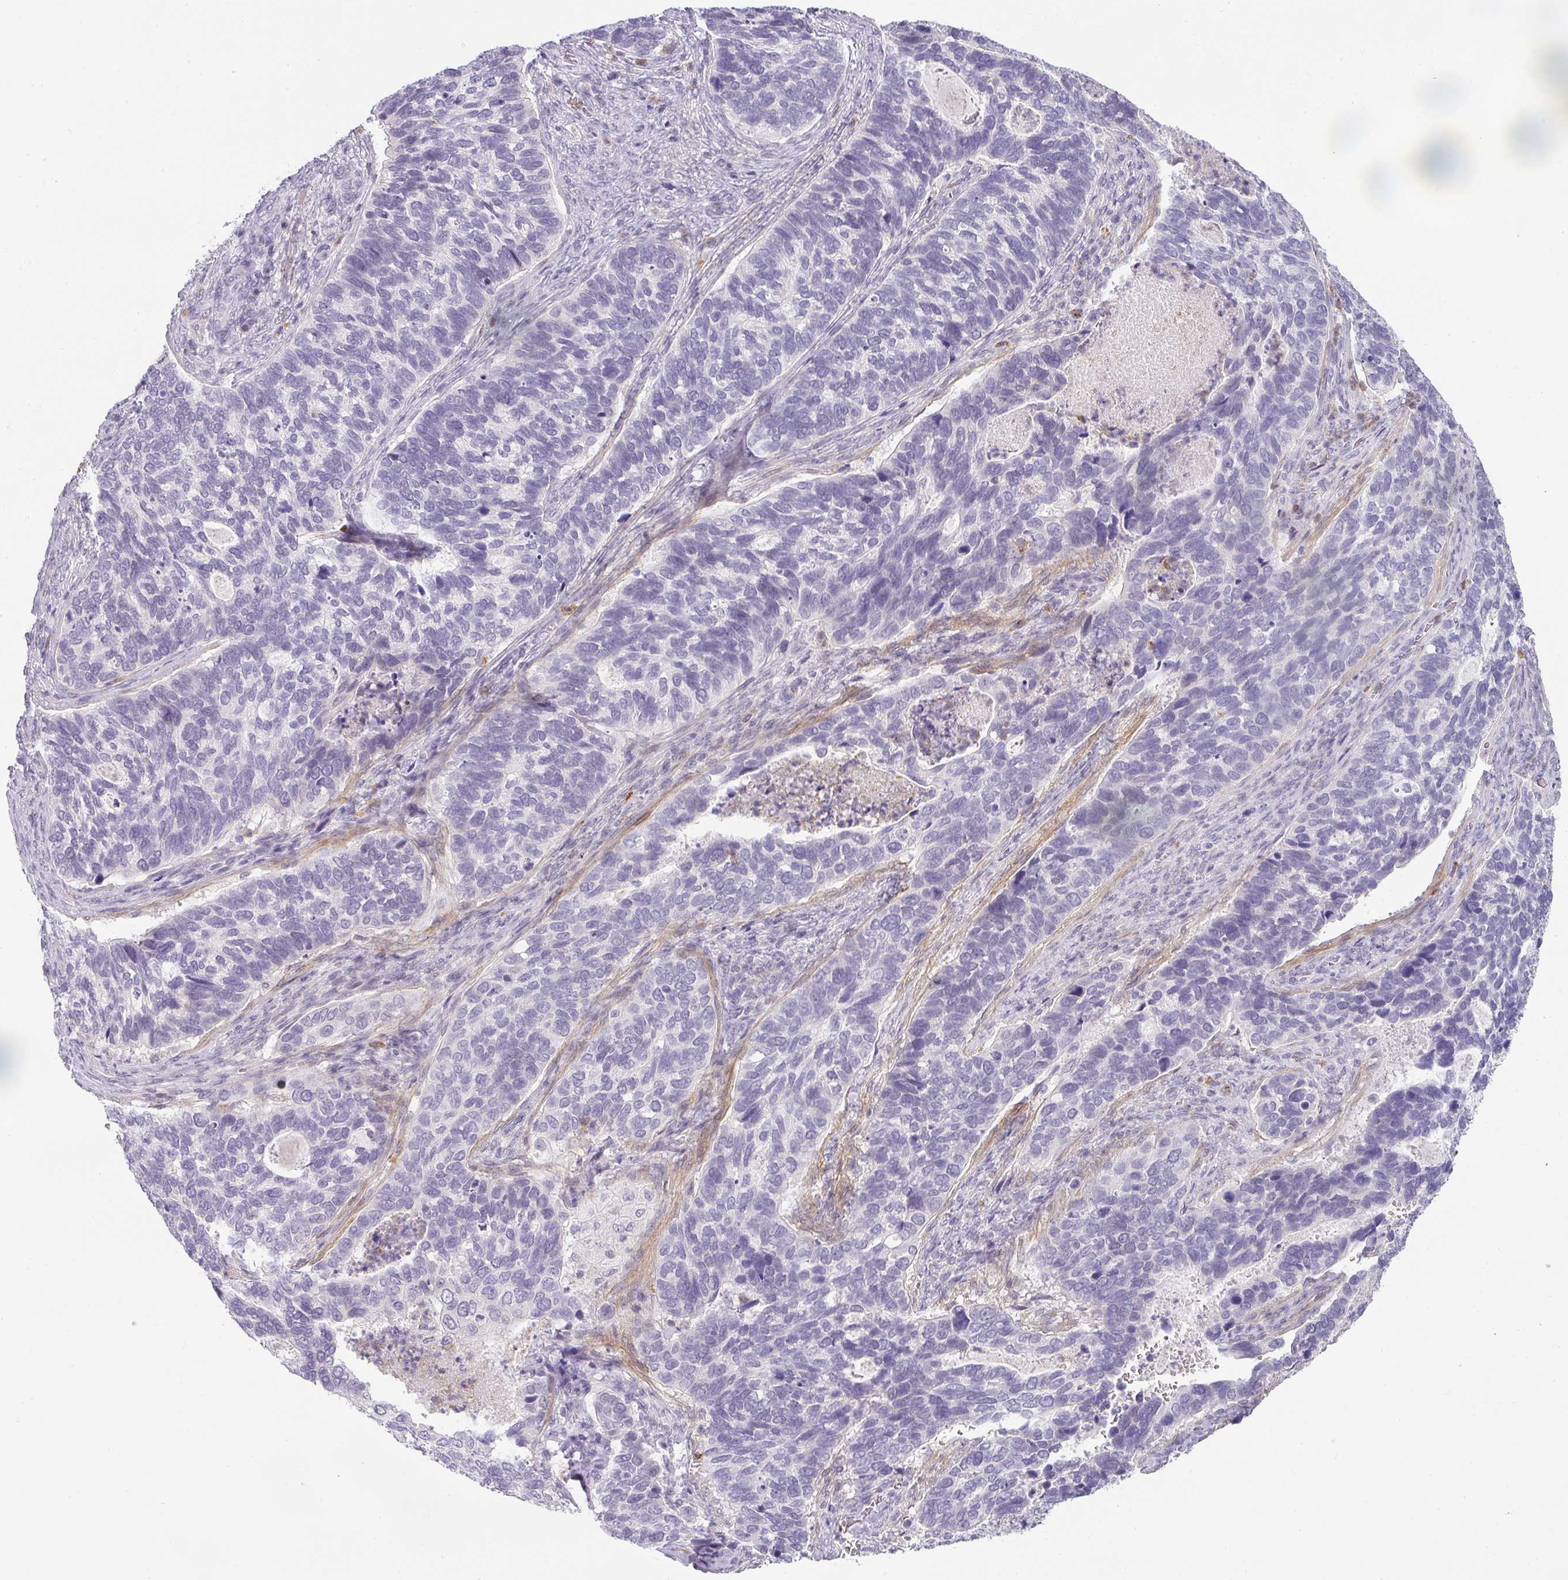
{"staining": {"intensity": "negative", "quantity": "none", "location": "none"}, "tissue": "cervical cancer", "cell_type": "Tumor cells", "image_type": "cancer", "snomed": [{"axis": "morphology", "description": "Squamous cell carcinoma, NOS"}, {"axis": "topography", "description": "Cervix"}], "caption": "This is an IHC image of human squamous cell carcinoma (cervical). There is no positivity in tumor cells.", "gene": "BTLA", "patient": {"sex": "female", "age": 38}}